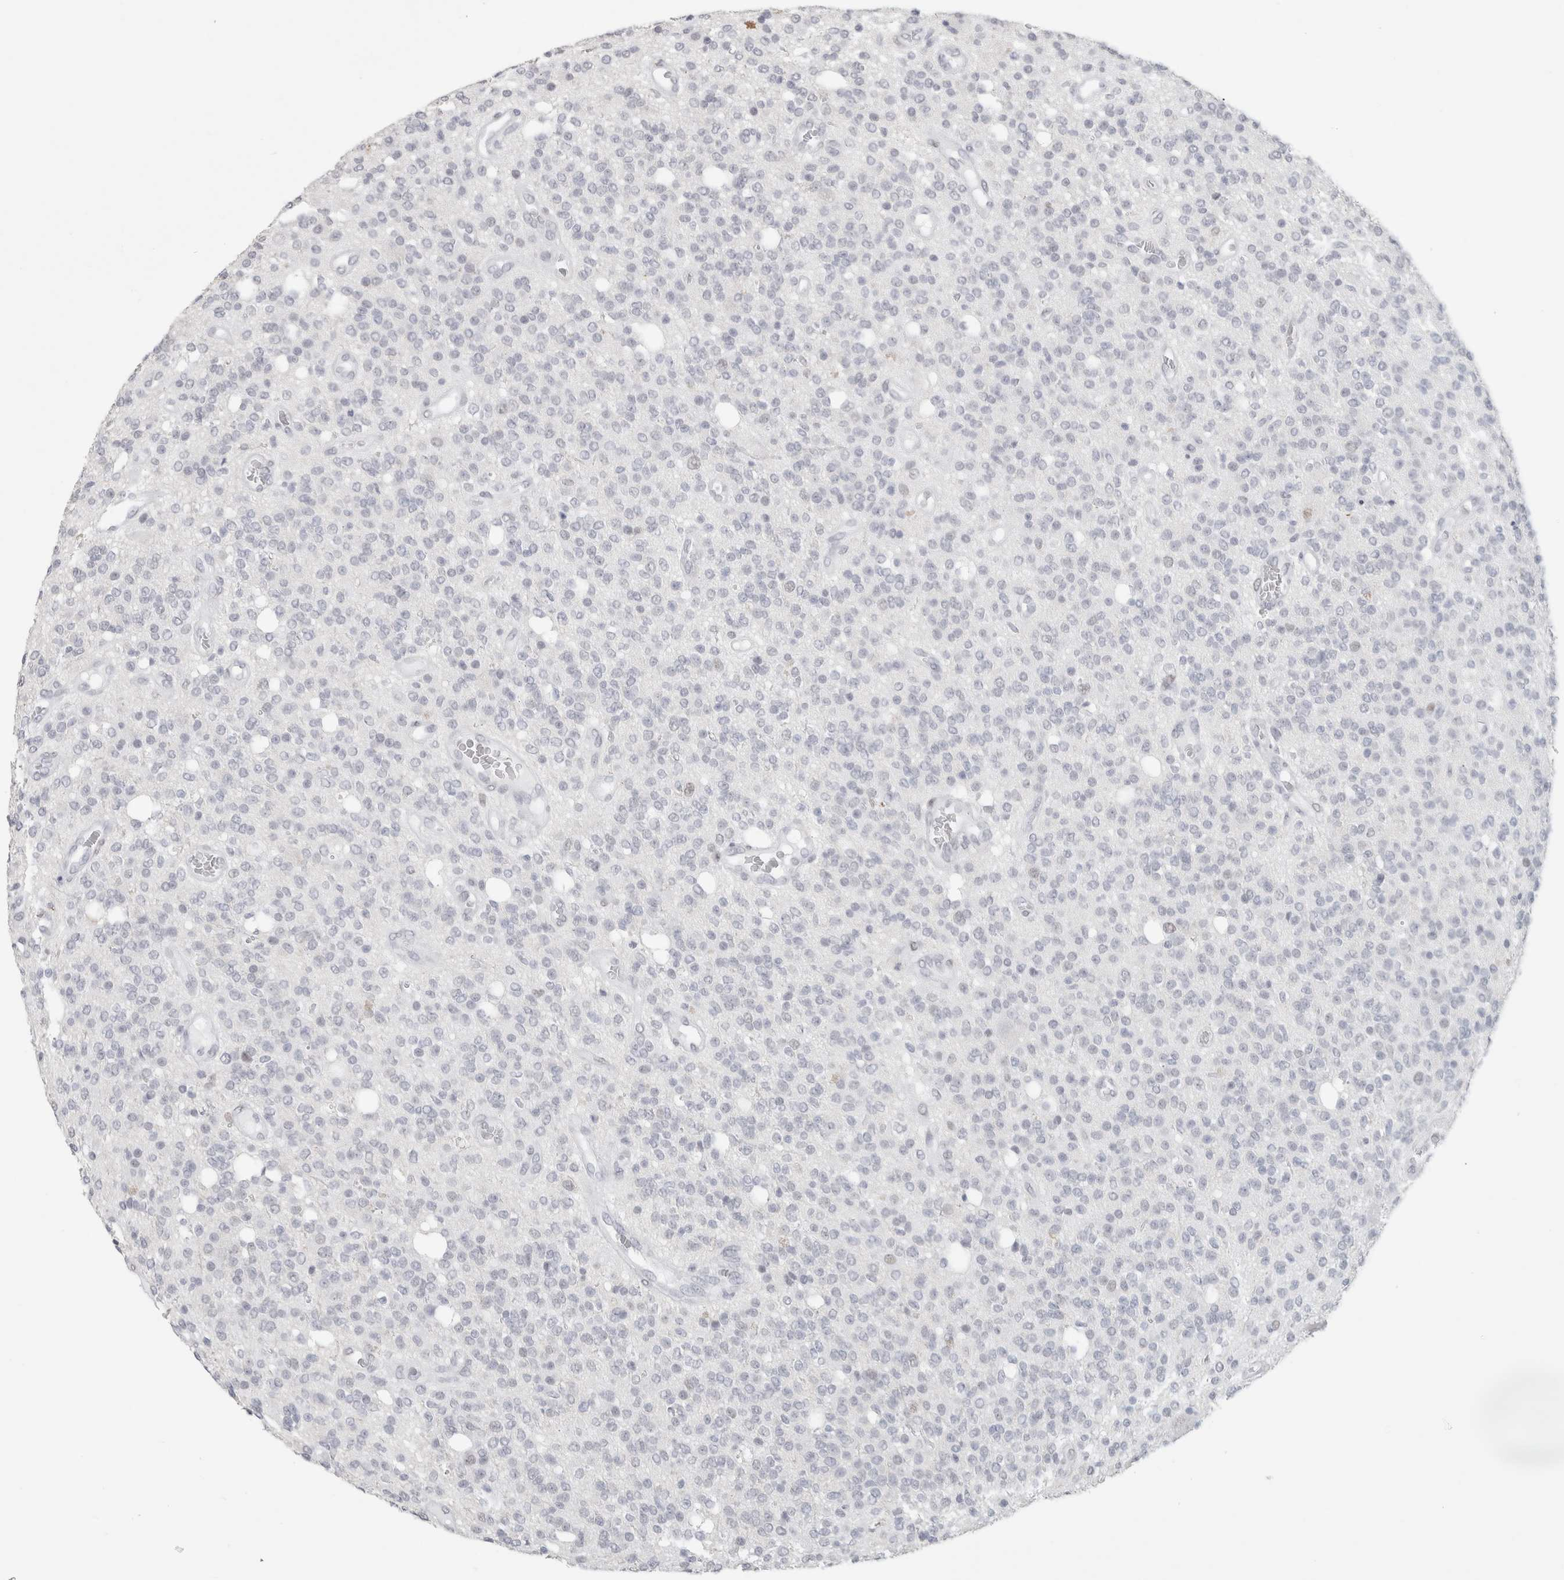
{"staining": {"intensity": "weak", "quantity": "<25%", "location": "nuclear"}, "tissue": "glioma", "cell_type": "Tumor cells", "image_type": "cancer", "snomed": [{"axis": "morphology", "description": "Glioma, malignant, High grade"}, {"axis": "topography", "description": "Brain"}], "caption": "Glioma was stained to show a protein in brown. There is no significant staining in tumor cells. (Stains: DAB (3,3'-diaminobenzidine) immunohistochemistry with hematoxylin counter stain, Microscopy: brightfield microscopy at high magnification).", "gene": "SMARCC1", "patient": {"sex": "male", "age": 34}}